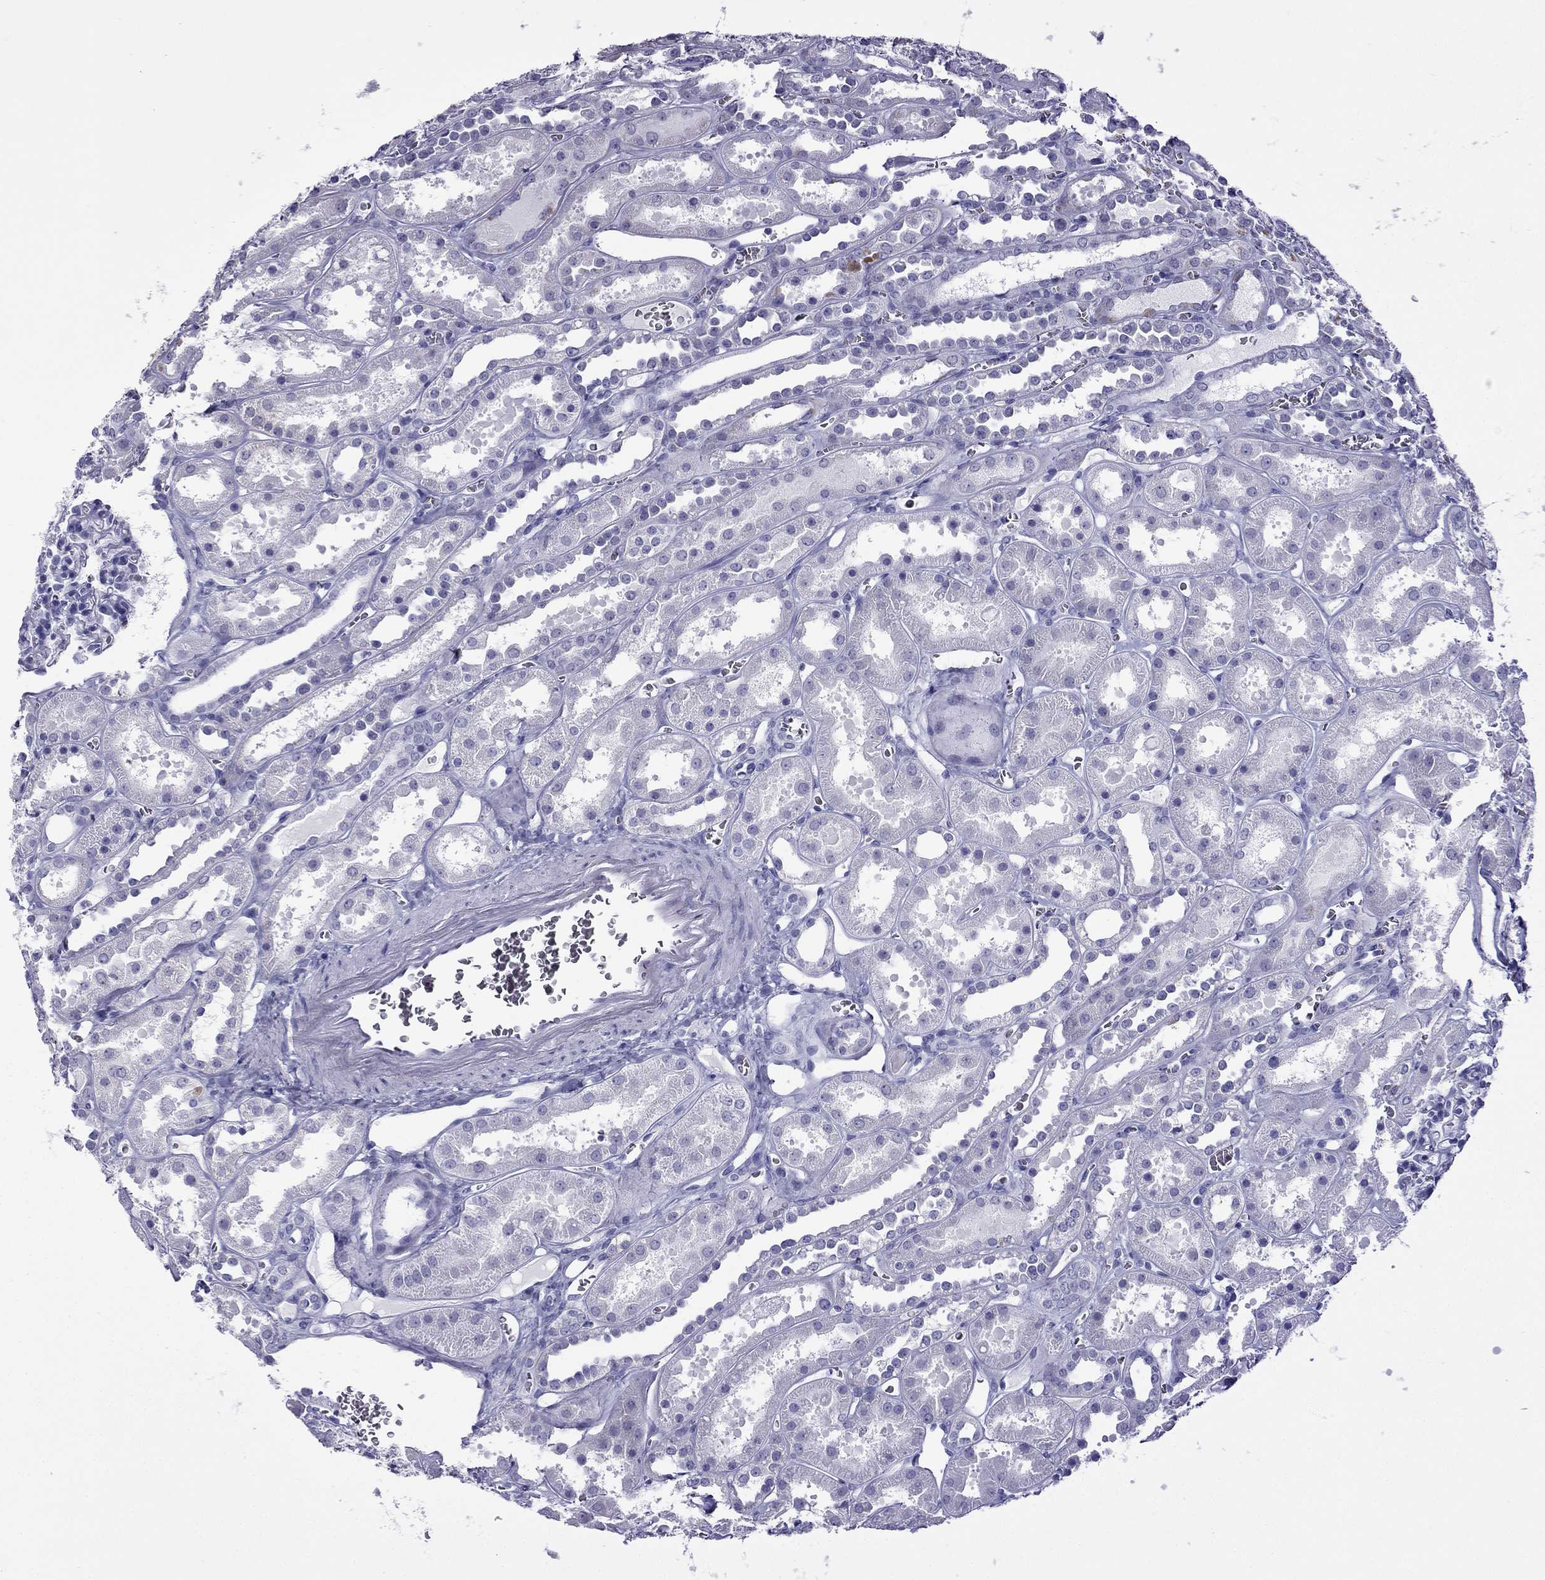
{"staining": {"intensity": "negative", "quantity": "none", "location": "none"}, "tissue": "kidney", "cell_type": "Cells in glomeruli", "image_type": "normal", "snomed": [{"axis": "morphology", "description": "Normal tissue, NOS"}, {"axis": "topography", "description": "Kidney"}], "caption": "IHC micrograph of benign kidney stained for a protein (brown), which demonstrates no staining in cells in glomeruli. (DAB IHC visualized using brightfield microscopy, high magnification).", "gene": "TFF3", "patient": {"sex": "female", "age": 41}}